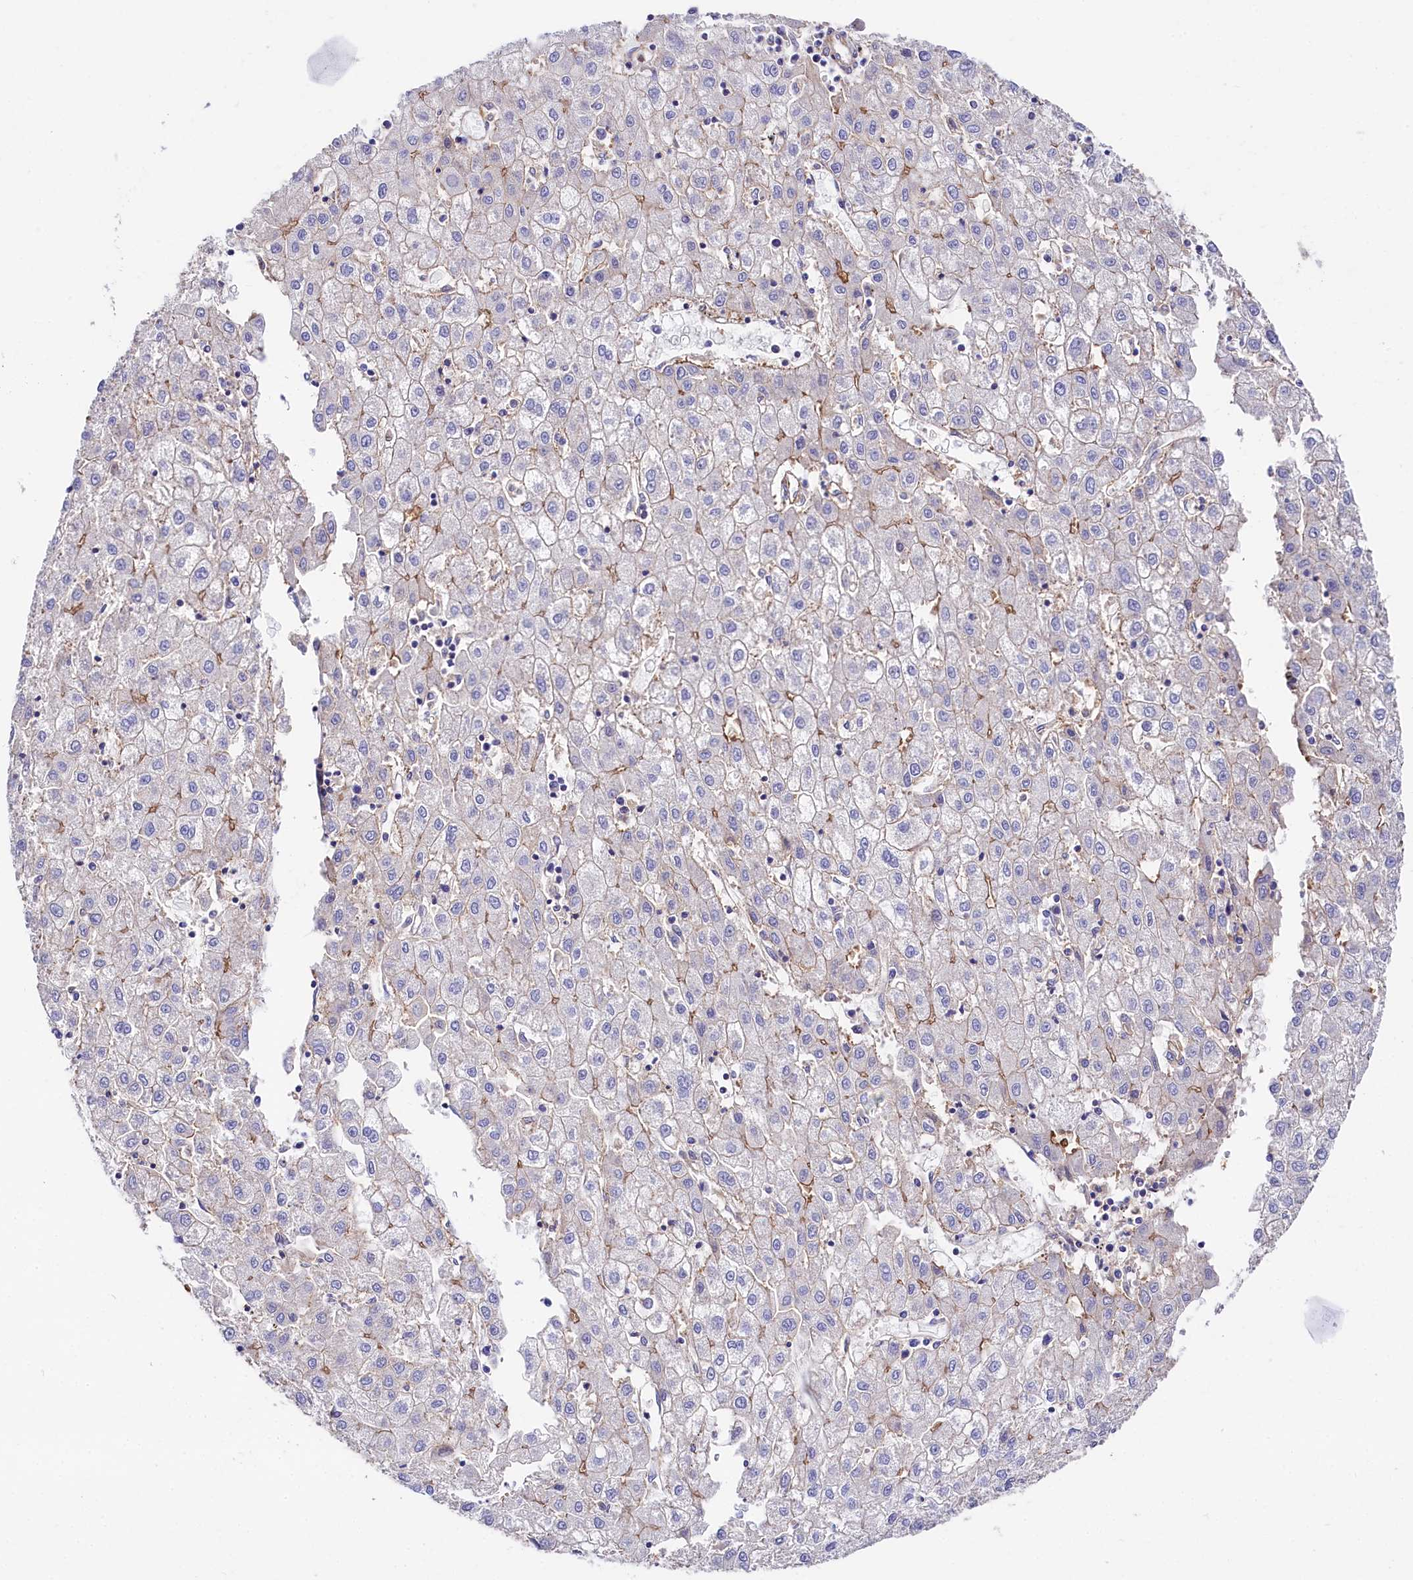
{"staining": {"intensity": "moderate", "quantity": "<25%", "location": "cytoplasmic/membranous"}, "tissue": "liver cancer", "cell_type": "Tumor cells", "image_type": "cancer", "snomed": [{"axis": "morphology", "description": "Carcinoma, Hepatocellular, NOS"}, {"axis": "topography", "description": "Liver"}], "caption": "This photomicrograph demonstrates liver cancer (hepatocellular carcinoma) stained with IHC to label a protein in brown. The cytoplasmic/membranous of tumor cells show moderate positivity for the protein. Nuclei are counter-stained blue.", "gene": "FCHSD2", "patient": {"sex": "male", "age": 72}}